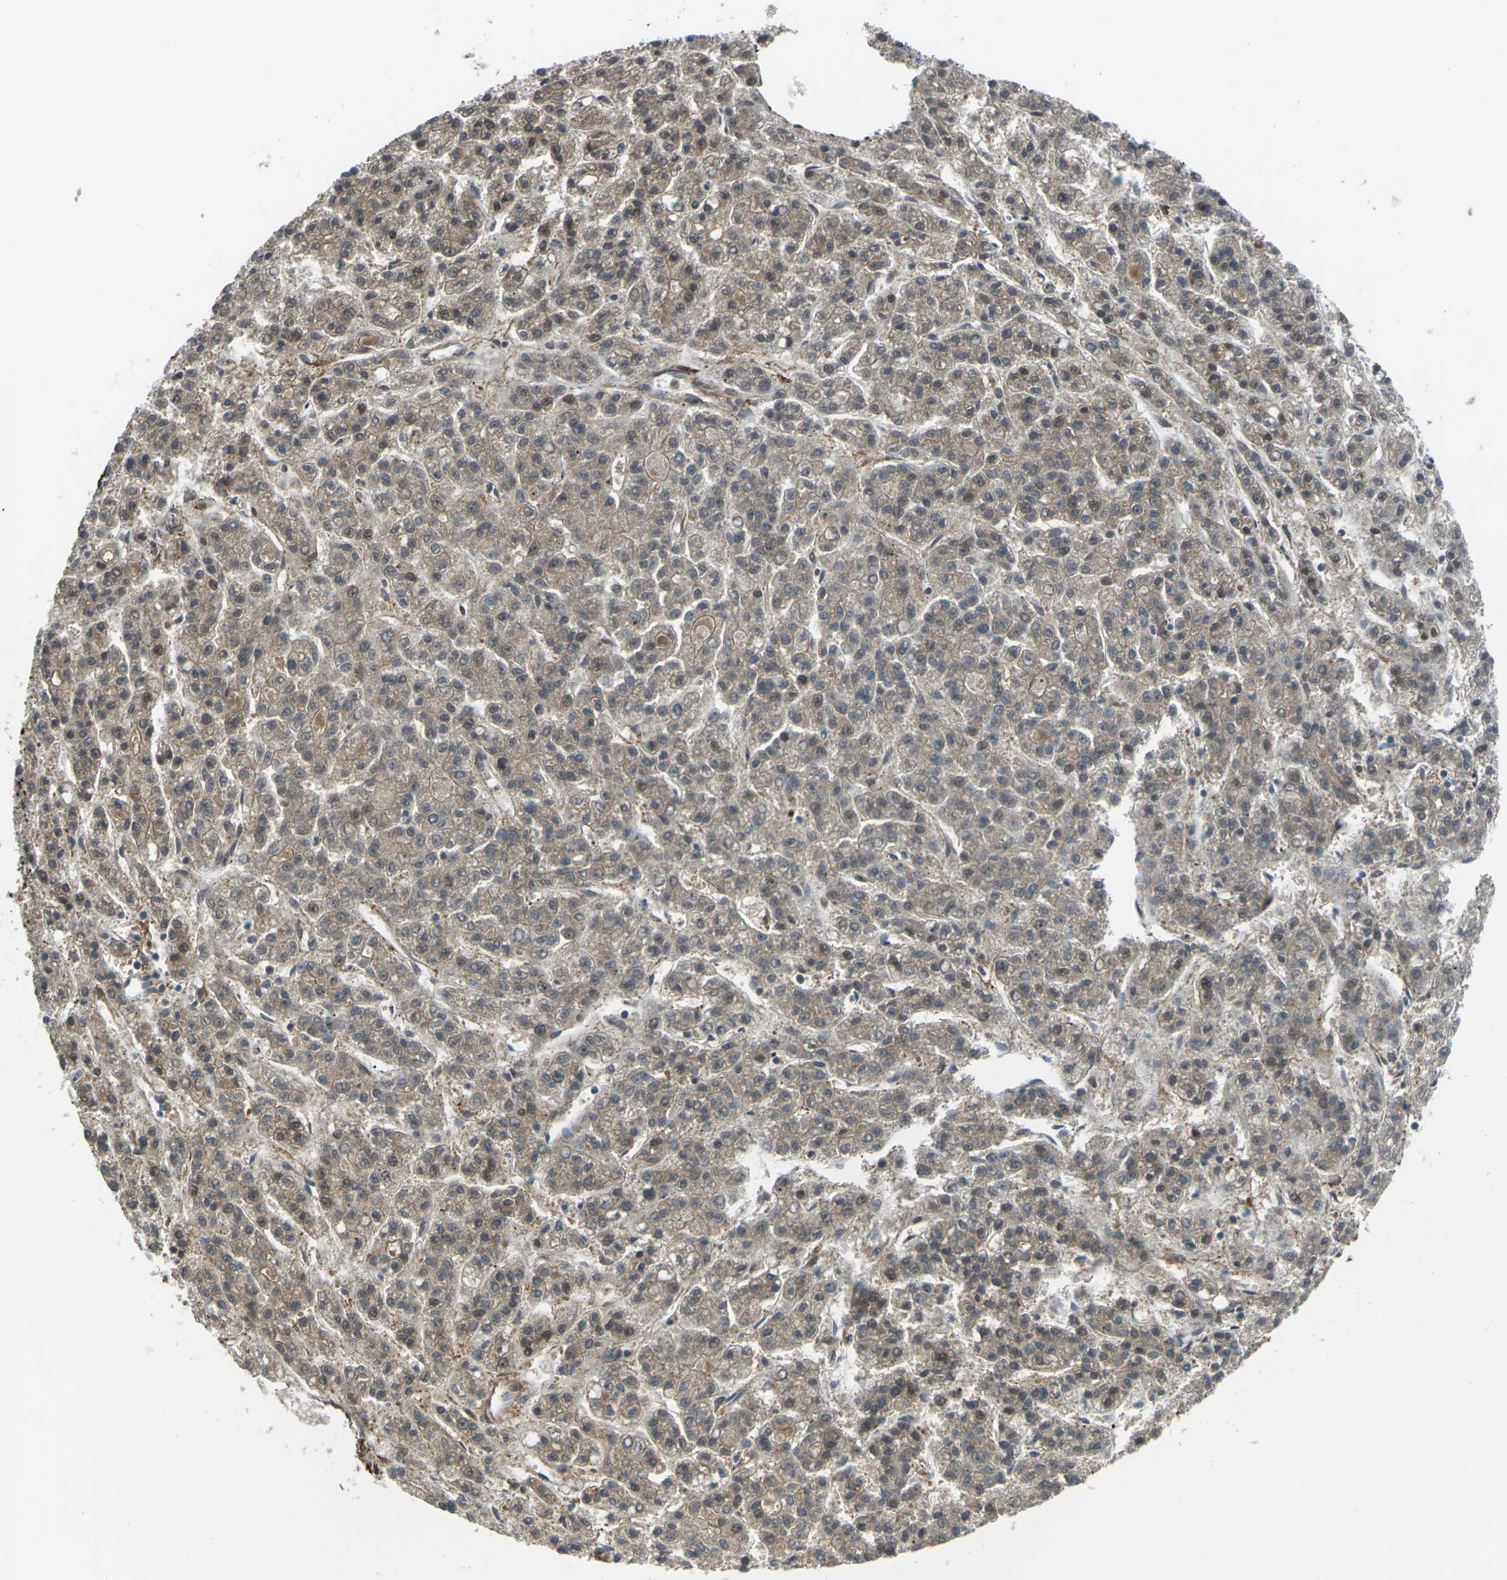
{"staining": {"intensity": "weak", "quantity": ">75%", "location": "cytoplasmic/membranous"}, "tissue": "liver cancer", "cell_type": "Tumor cells", "image_type": "cancer", "snomed": [{"axis": "morphology", "description": "Carcinoma, Hepatocellular, NOS"}, {"axis": "topography", "description": "Liver"}], "caption": "Weak cytoplasmic/membranous staining is identified in approximately >75% of tumor cells in liver cancer. (DAB = brown stain, brightfield microscopy at high magnification).", "gene": "GRAMD1C", "patient": {"sex": "male", "age": 70}}